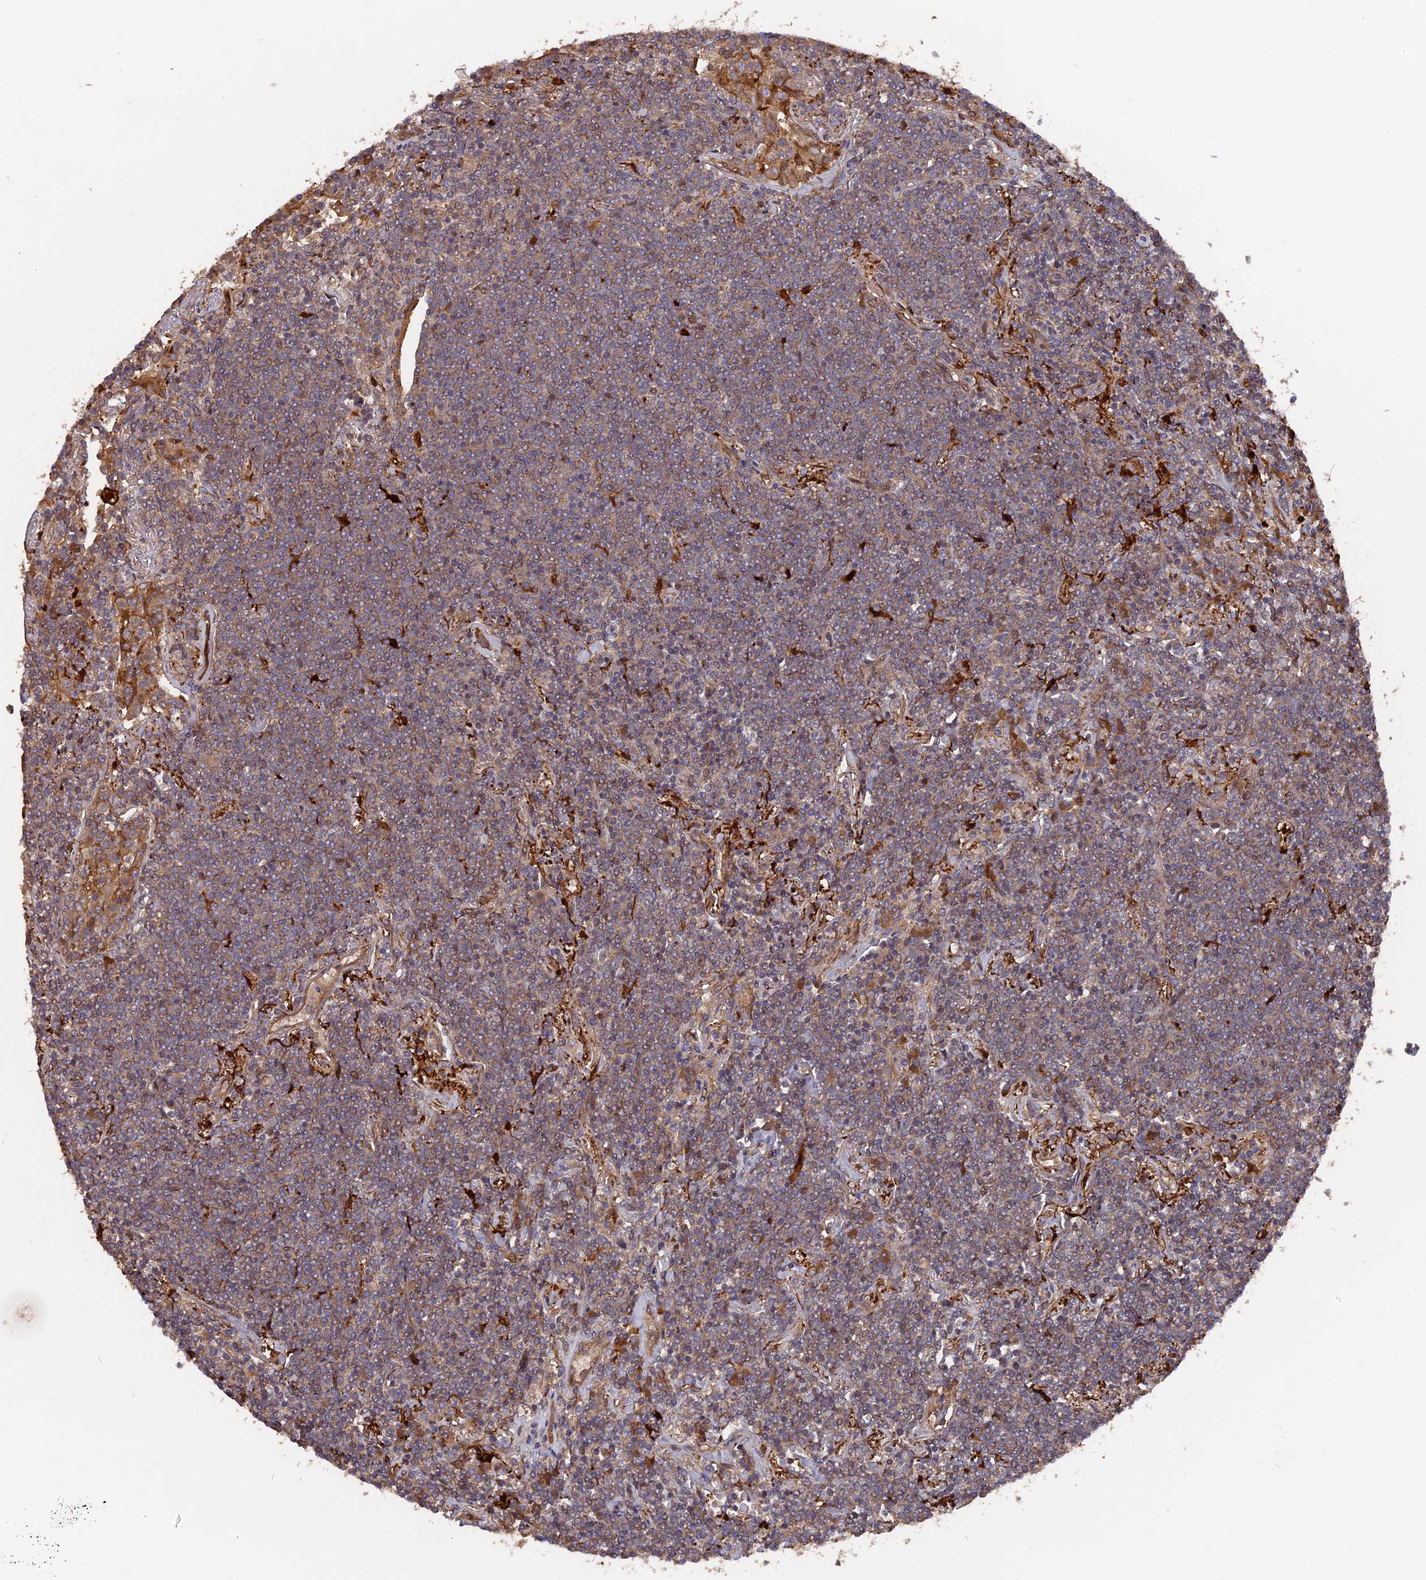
{"staining": {"intensity": "weak", "quantity": ">75%", "location": "cytoplasmic/membranous"}, "tissue": "lymphoma", "cell_type": "Tumor cells", "image_type": "cancer", "snomed": [{"axis": "morphology", "description": "Malignant lymphoma, non-Hodgkin's type, Low grade"}, {"axis": "topography", "description": "Lung"}], "caption": "Brown immunohistochemical staining in lymphoma demonstrates weak cytoplasmic/membranous expression in about >75% of tumor cells.", "gene": "DEF8", "patient": {"sex": "female", "age": 71}}